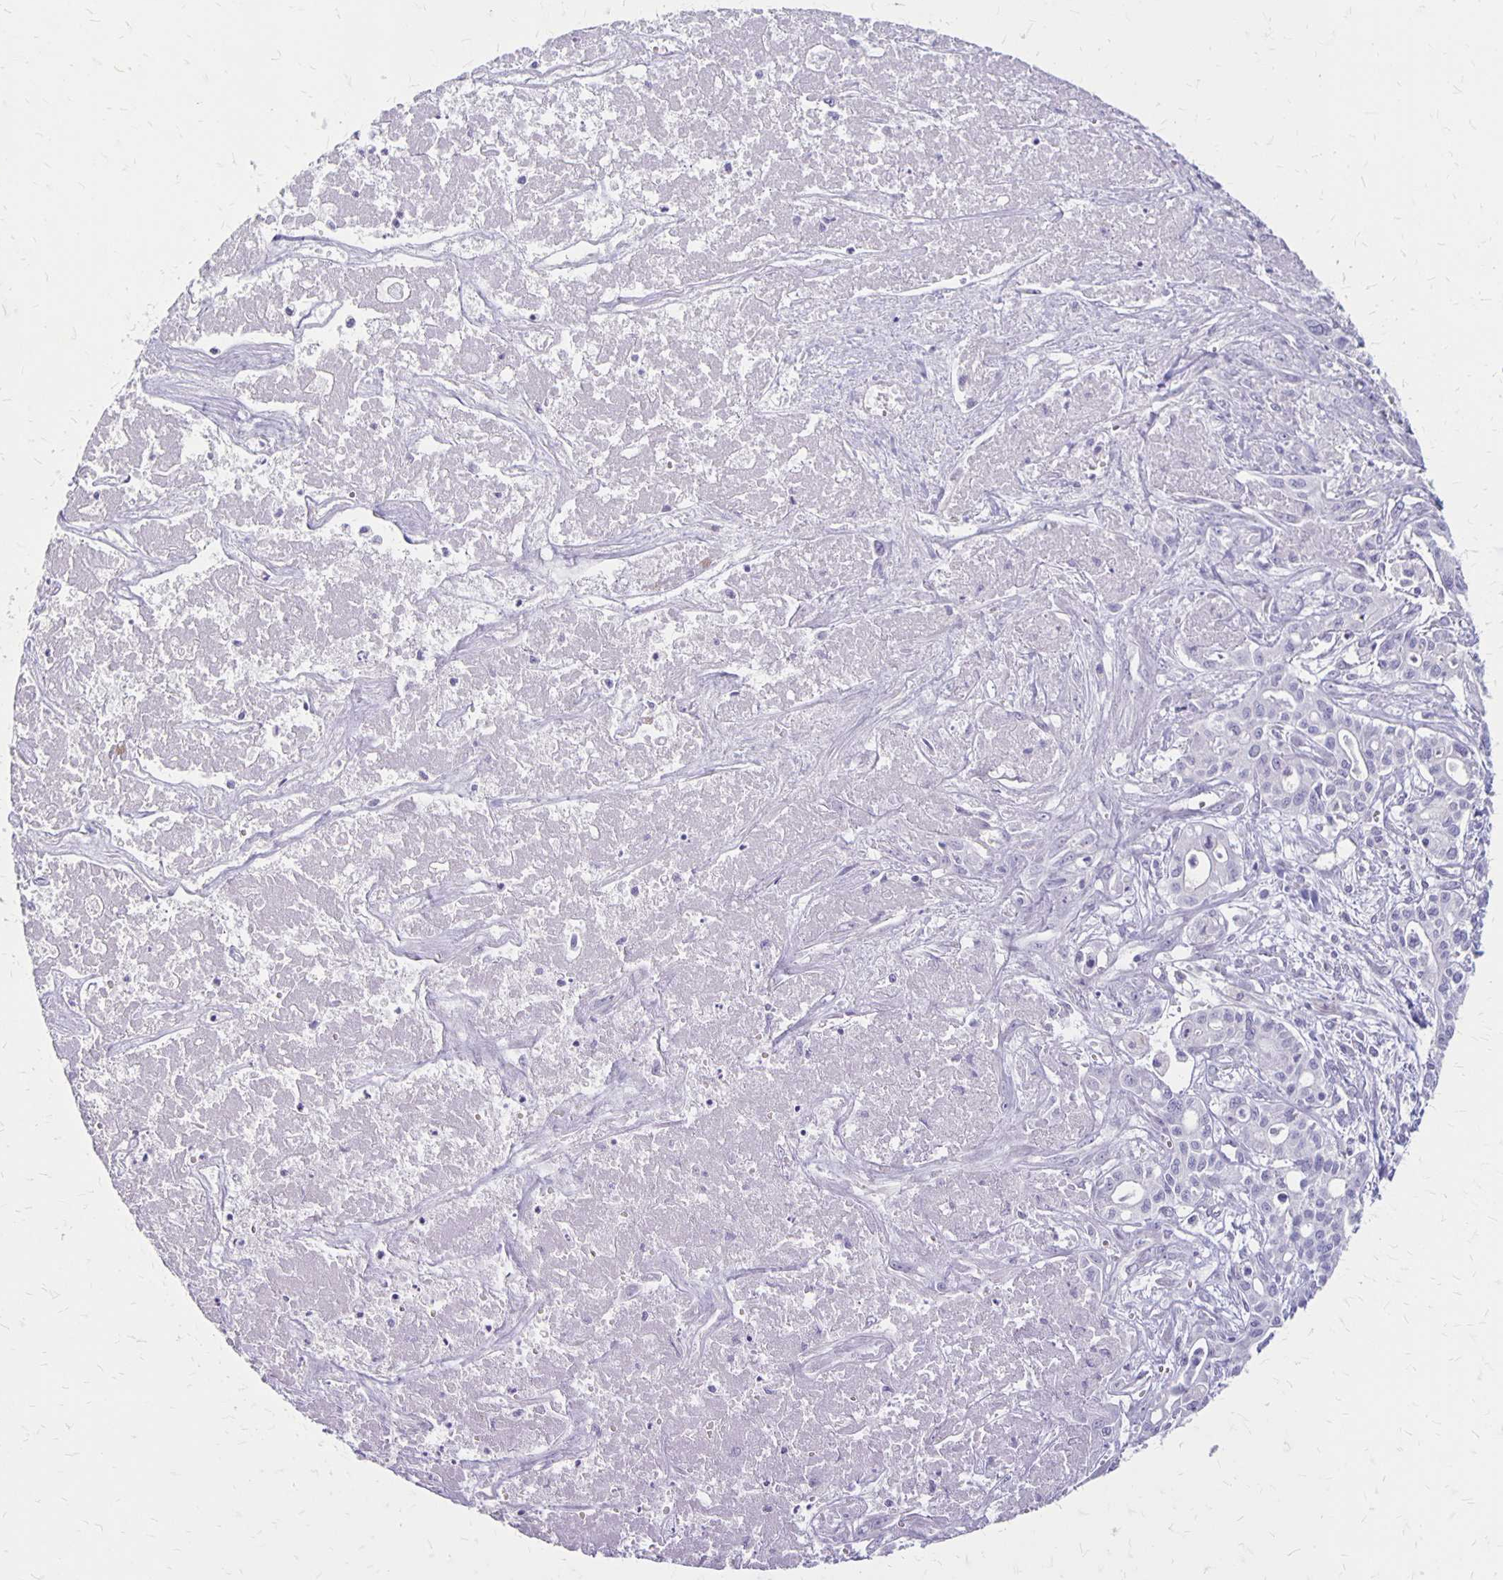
{"staining": {"intensity": "negative", "quantity": "none", "location": "none"}, "tissue": "liver cancer", "cell_type": "Tumor cells", "image_type": "cancer", "snomed": [{"axis": "morphology", "description": "Cholangiocarcinoma"}, {"axis": "topography", "description": "Liver"}], "caption": "This is a micrograph of IHC staining of liver cancer (cholangiocarcinoma), which shows no staining in tumor cells. (Brightfield microscopy of DAB immunohistochemistry at high magnification).", "gene": "HOMER1", "patient": {"sex": "female", "age": 61}}